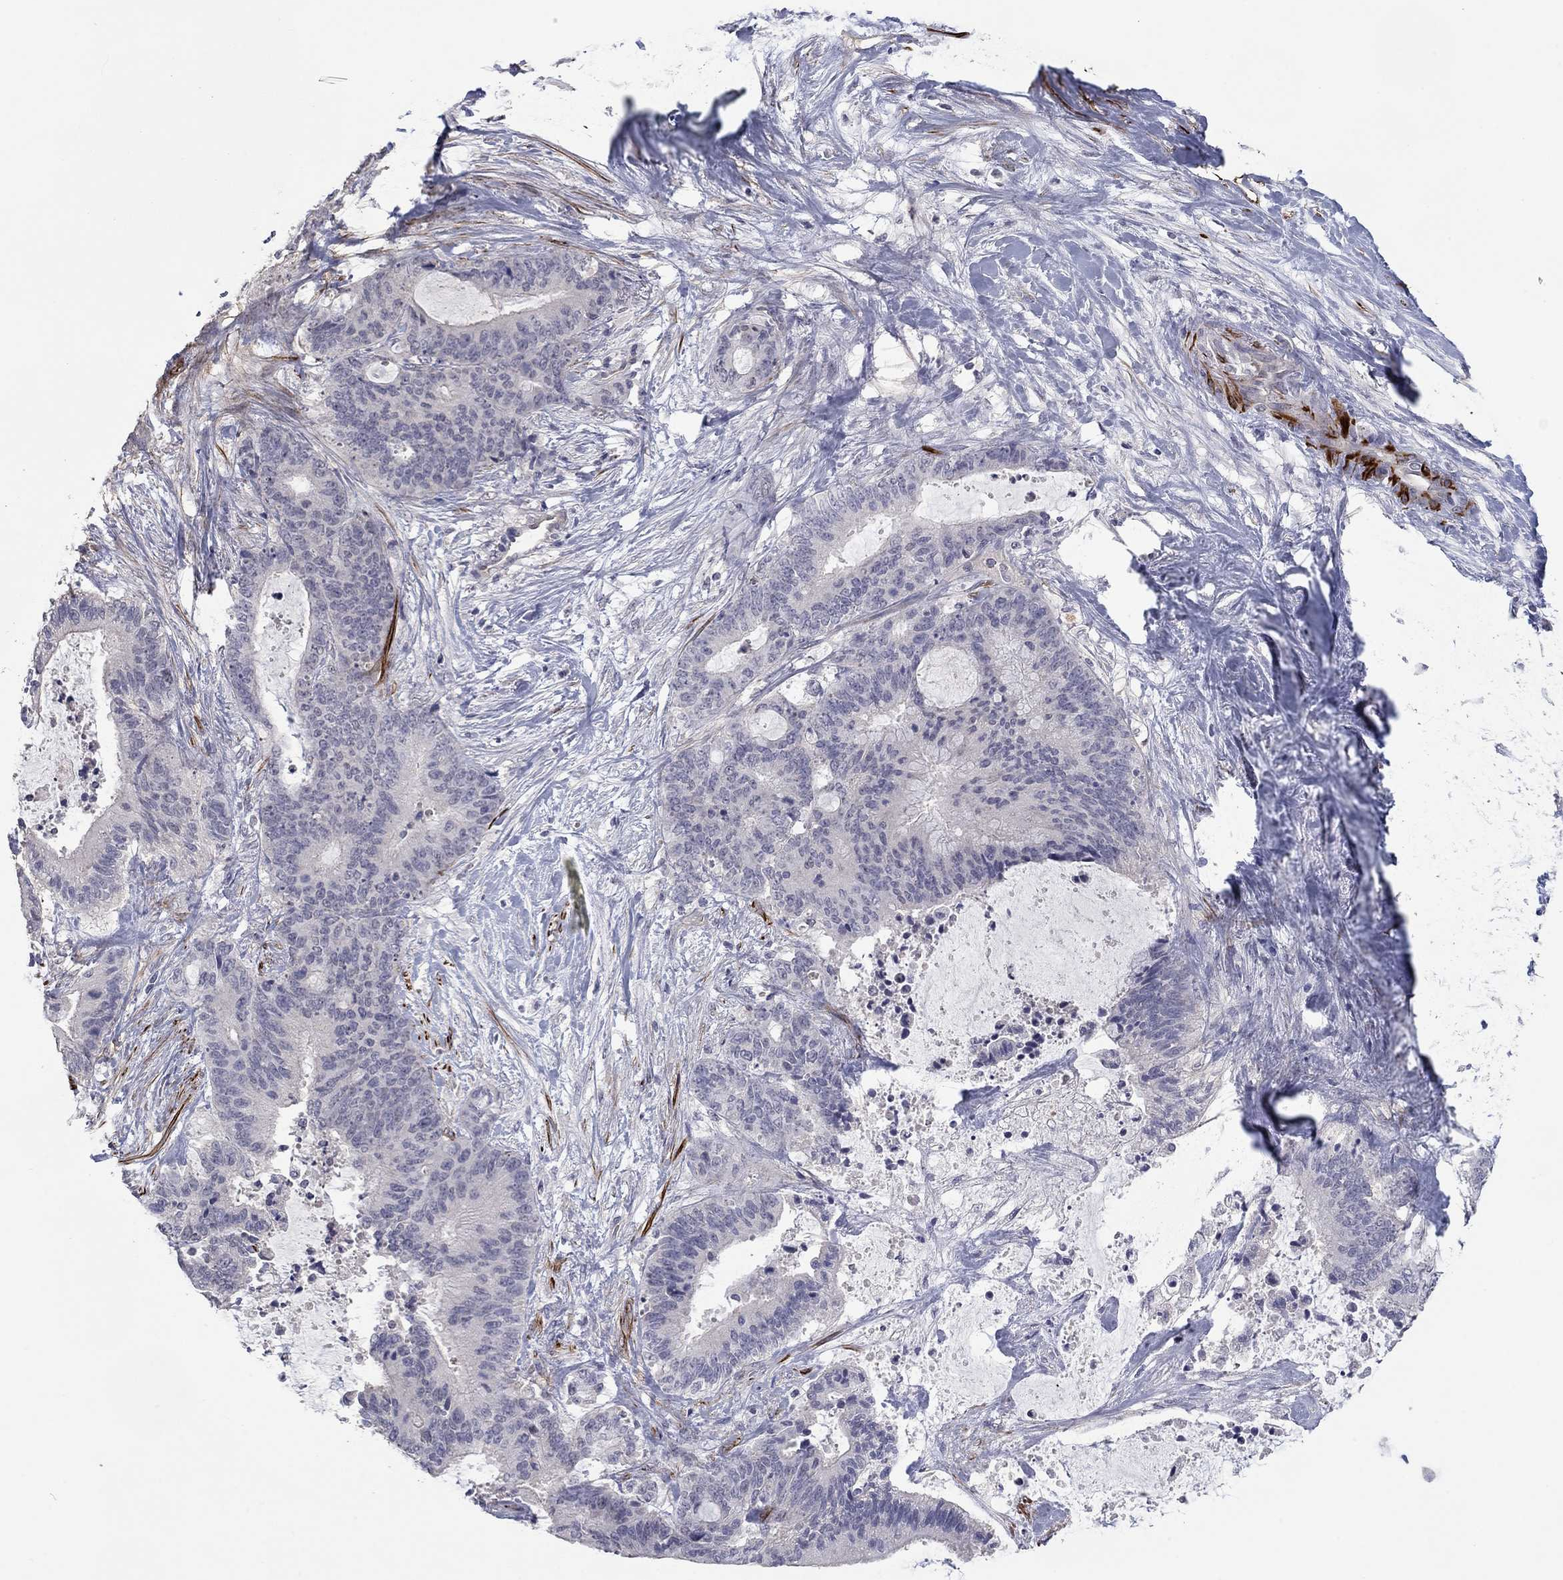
{"staining": {"intensity": "negative", "quantity": "none", "location": "none"}, "tissue": "liver cancer", "cell_type": "Tumor cells", "image_type": "cancer", "snomed": [{"axis": "morphology", "description": "Cholangiocarcinoma"}, {"axis": "topography", "description": "Liver"}], "caption": "Histopathology image shows no protein staining in tumor cells of liver cancer (cholangiocarcinoma) tissue.", "gene": "IP6K3", "patient": {"sex": "female", "age": 73}}